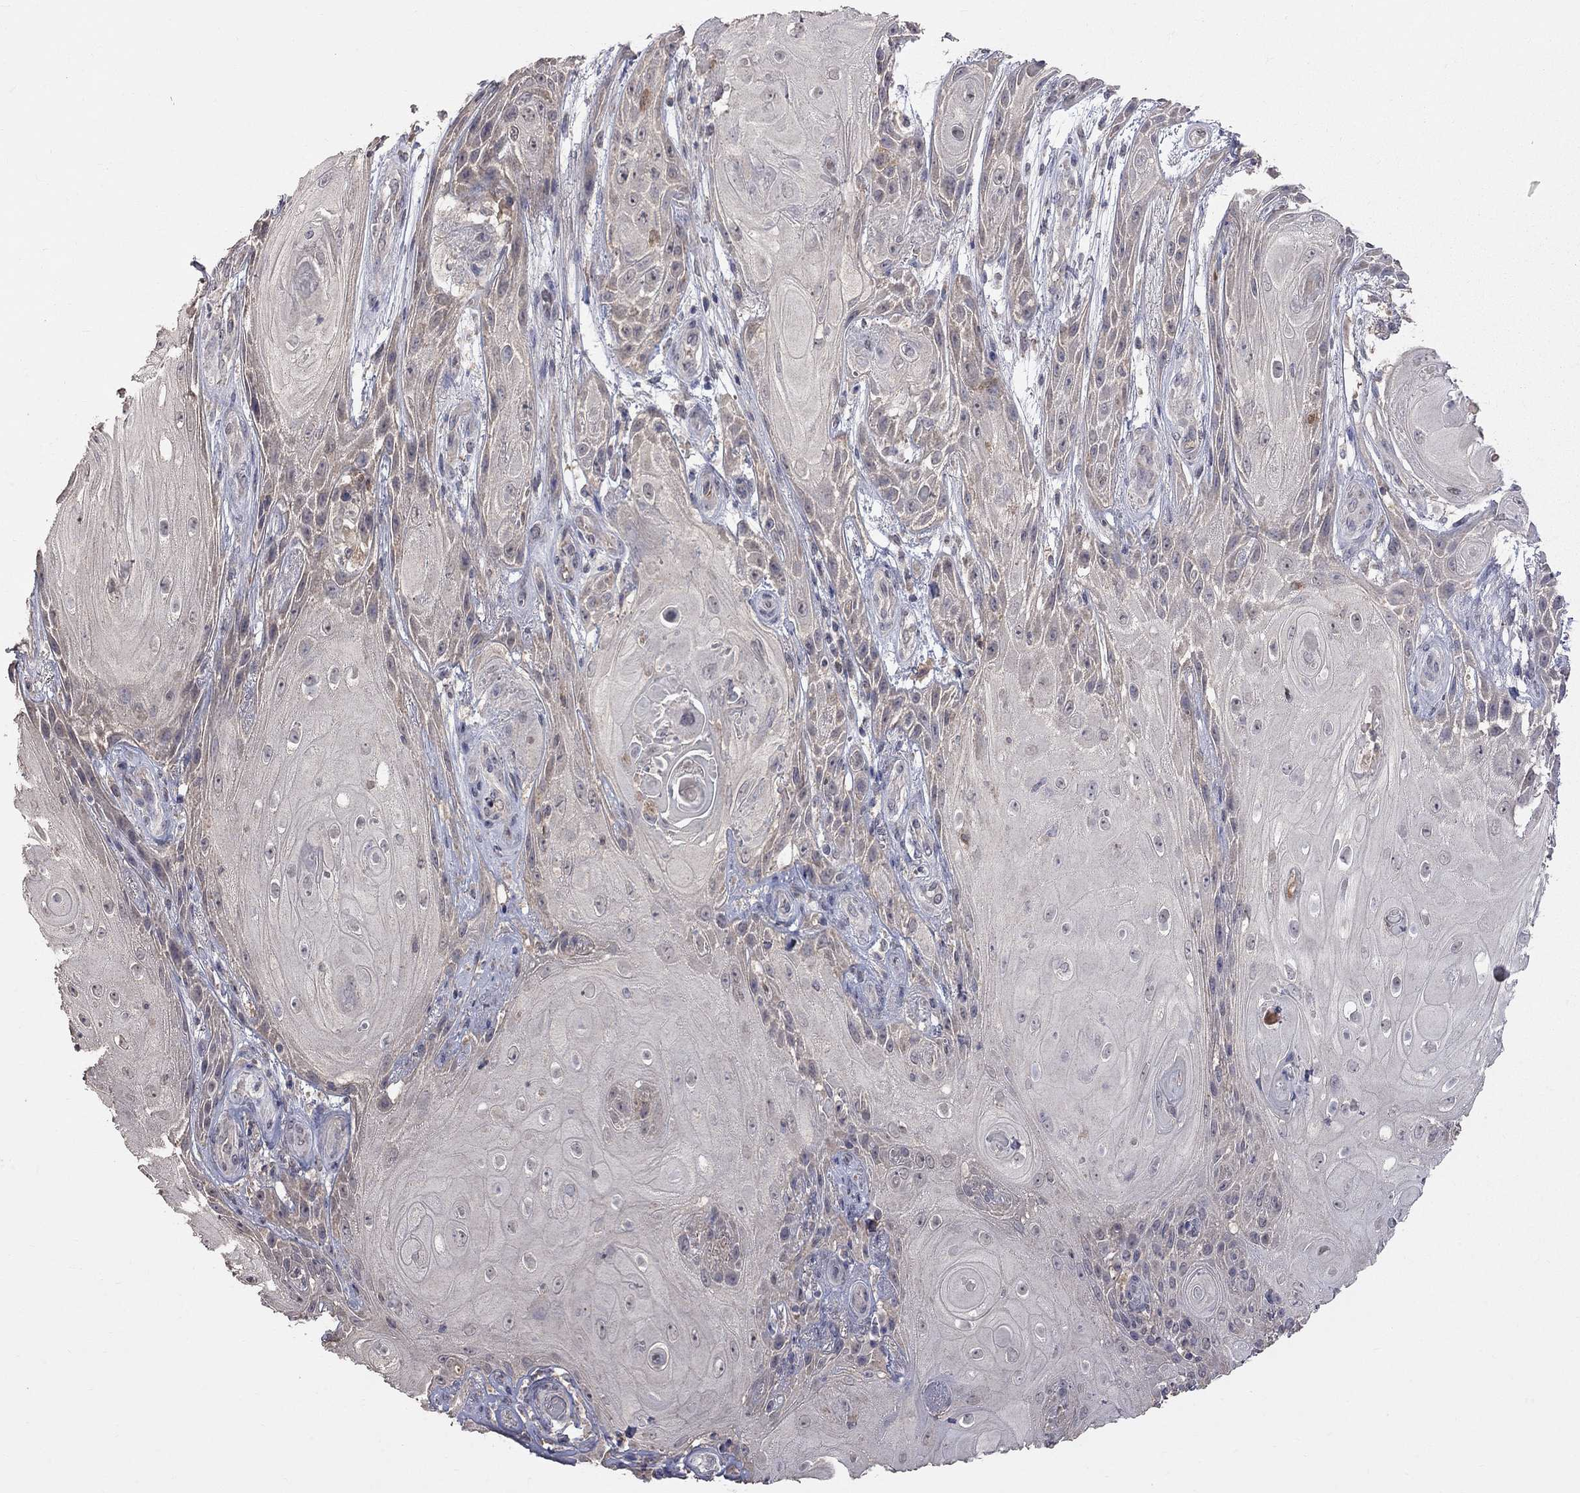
{"staining": {"intensity": "negative", "quantity": "none", "location": "none"}, "tissue": "skin cancer", "cell_type": "Tumor cells", "image_type": "cancer", "snomed": [{"axis": "morphology", "description": "Squamous cell carcinoma, NOS"}, {"axis": "topography", "description": "Skin"}], "caption": "Immunohistochemistry micrograph of neoplastic tissue: human skin cancer stained with DAB demonstrates no significant protein staining in tumor cells. Brightfield microscopy of IHC stained with DAB (brown) and hematoxylin (blue), captured at high magnification.", "gene": "HTR6", "patient": {"sex": "male", "age": 62}}